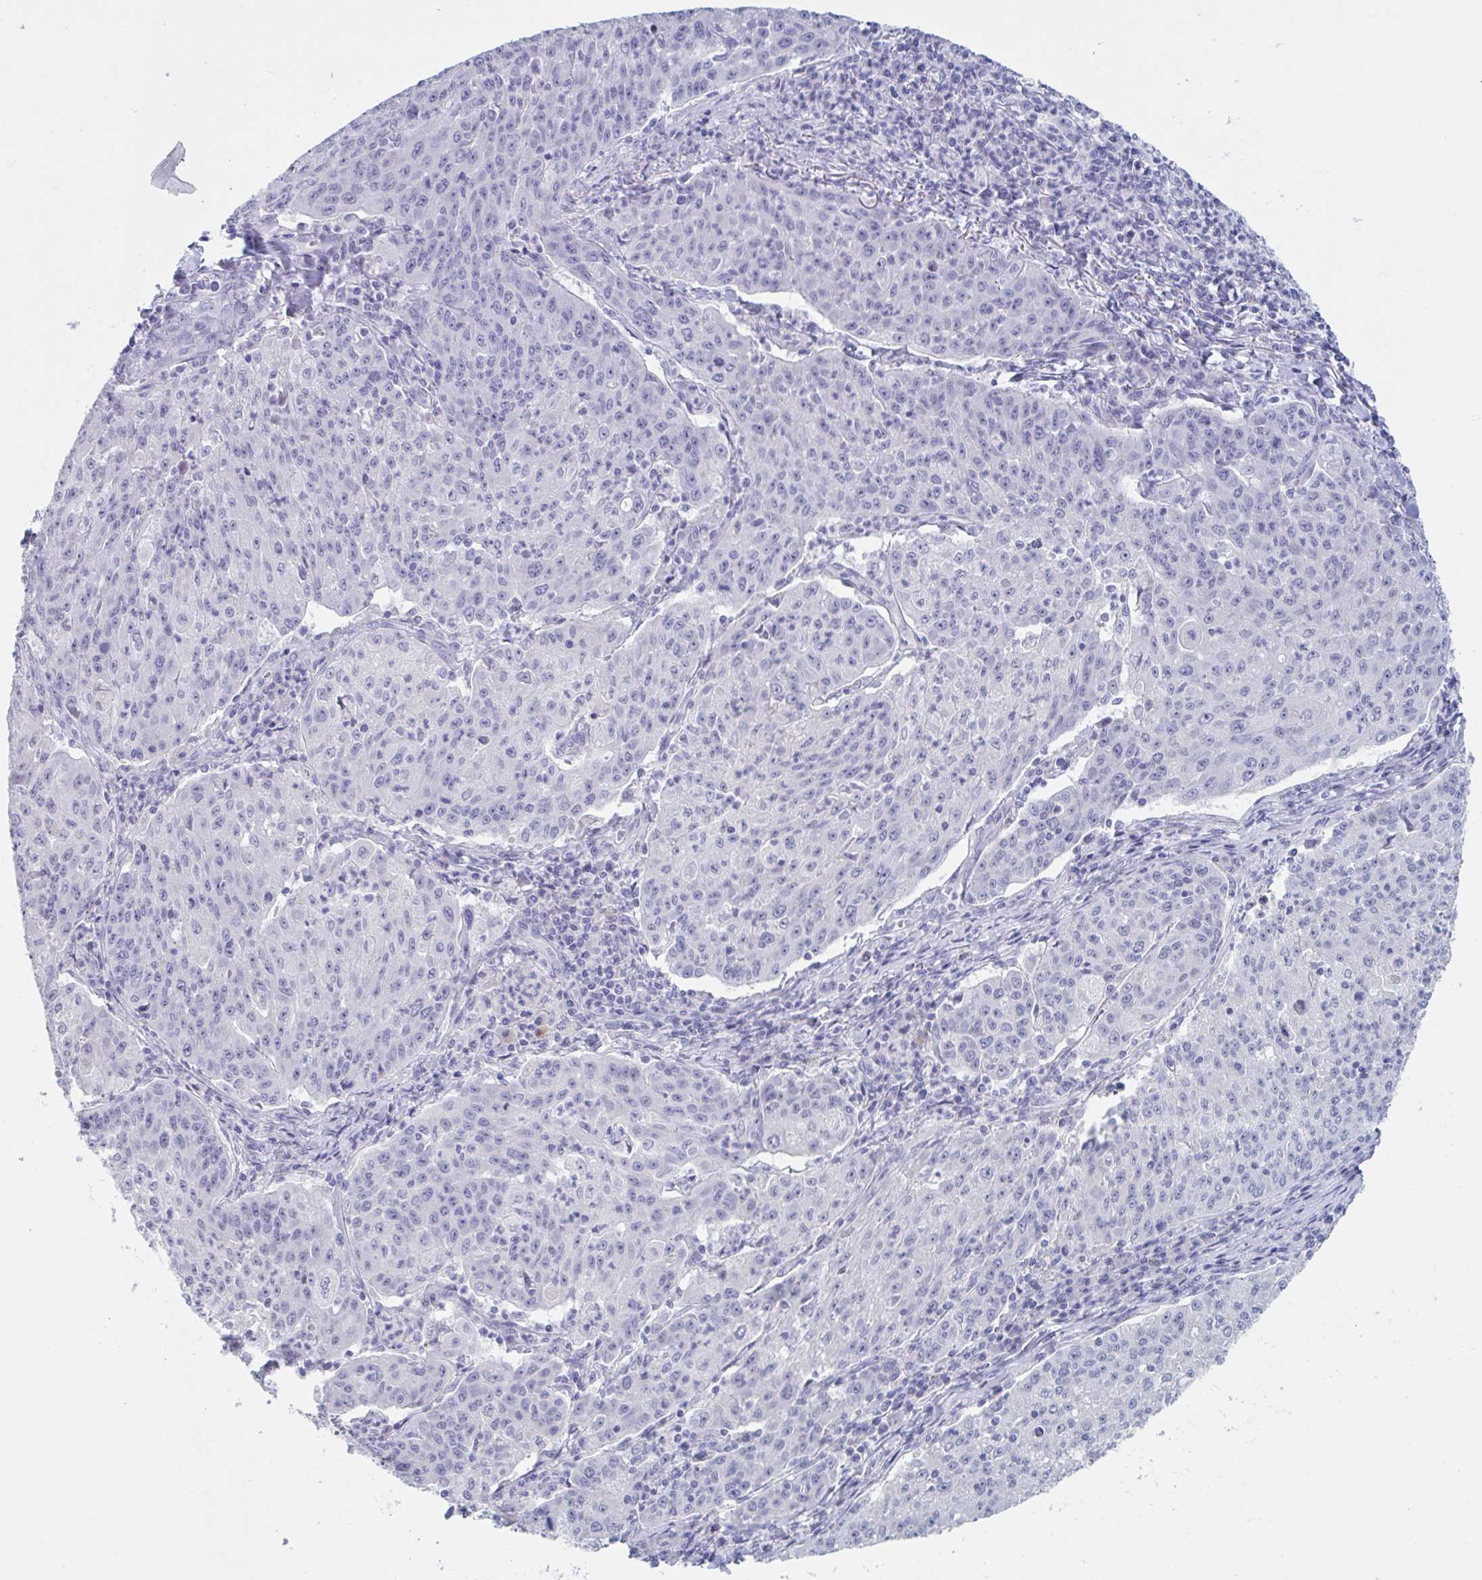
{"staining": {"intensity": "negative", "quantity": "none", "location": "none"}, "tissue": "lung cancer", "cell_type": "Tumor cells", "image_type": "cancer", "snomed": [{"axis": "morphology", "description": "Squamous cell carcinoma, NOS"}, {"axis": "morphology", "description": "Squamous cell carcinoma, metastatic, NOS"}, {"axis": "topography", "description": "Bronchus"}, {"axis": "topography", "description": "Lung"}], "caption": "An IHC micrograph of lung cancer is shown. There is no staining in tumor cells of lung cancer. The staining was performed using DAB to visualize the protein expression in brown, while the nuclei were stained in blue with hematoxylin (Magnification: 20x).", "gene": "NDUFC2", "patient": {"sex": "male", "age": 62}}